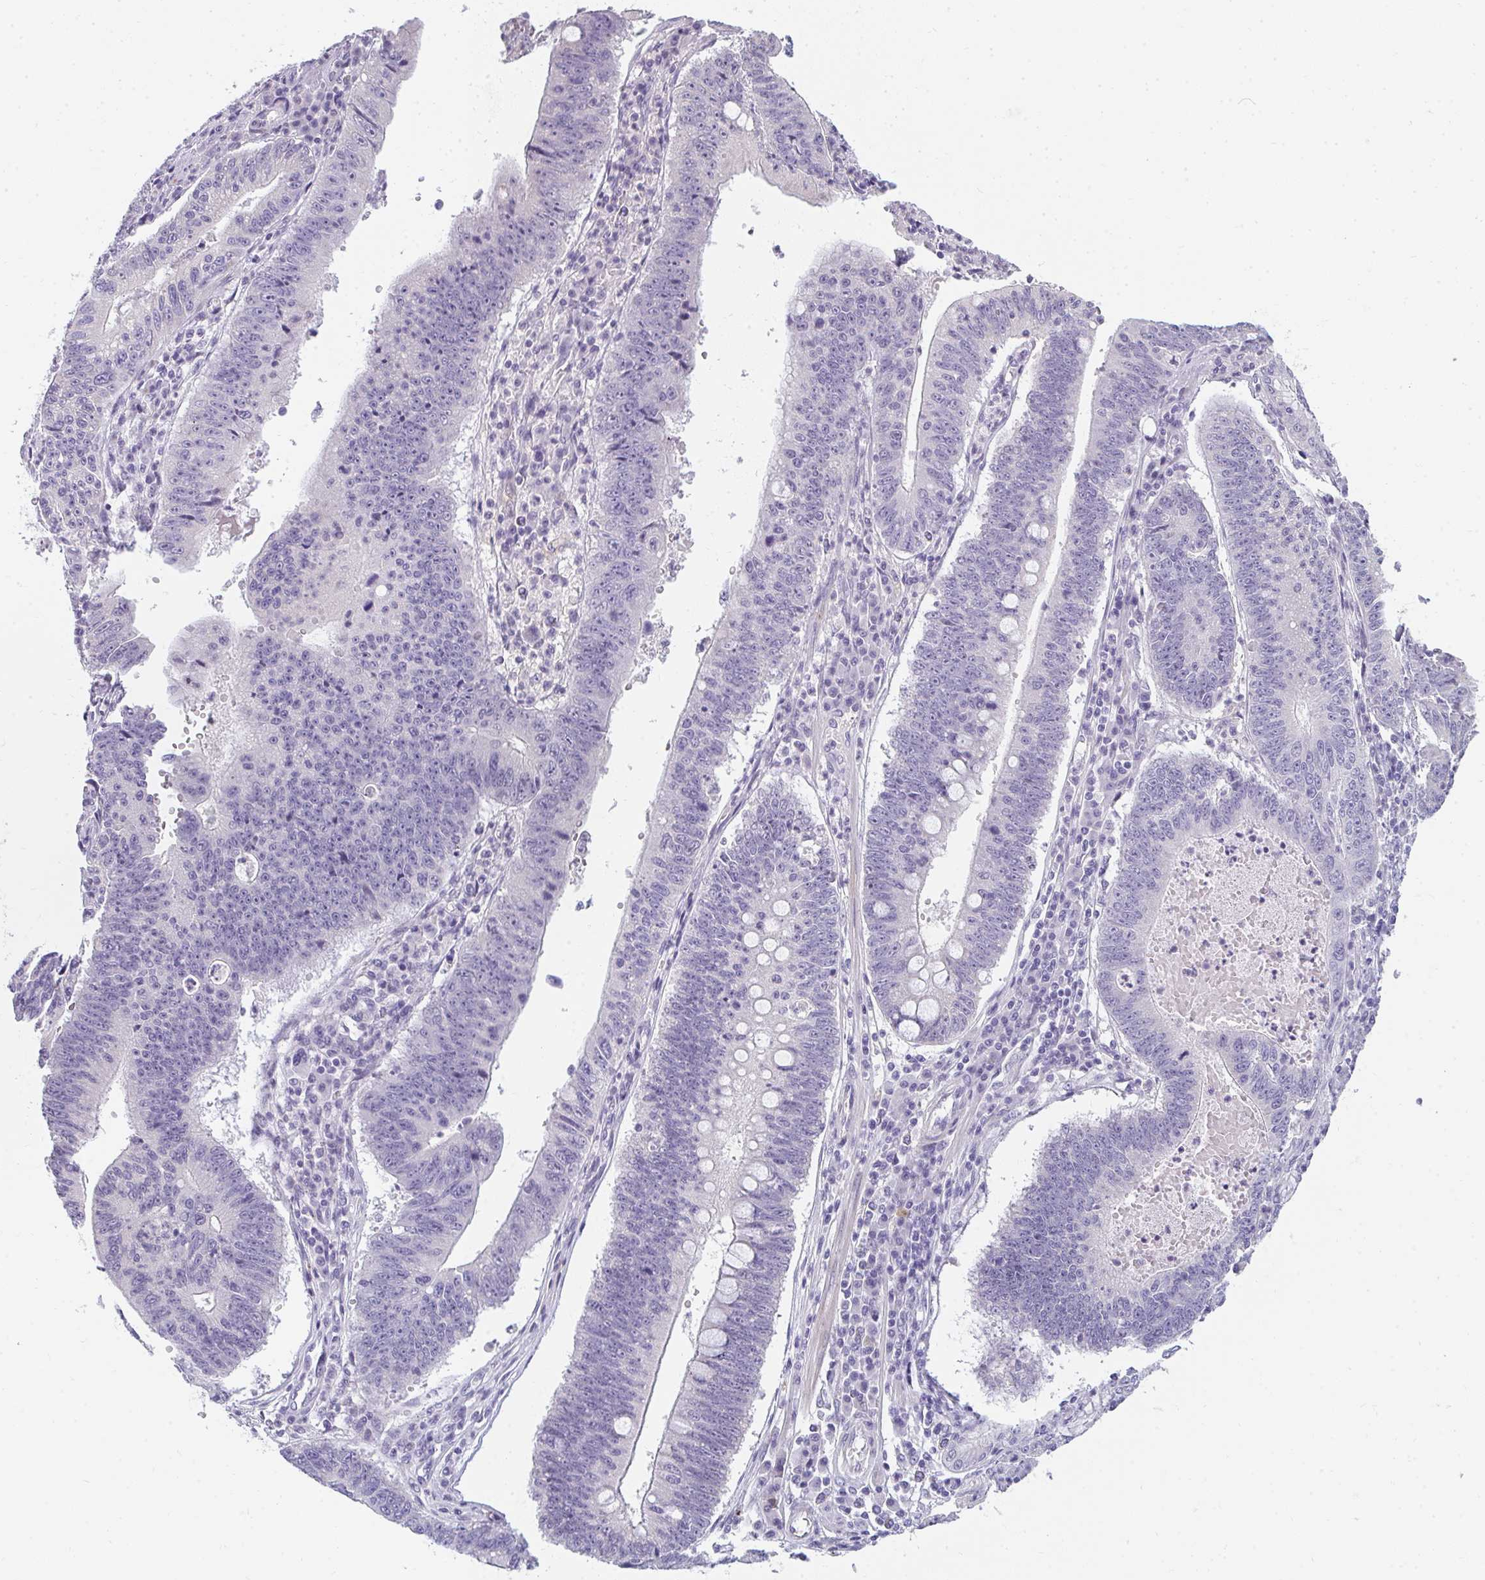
{"staining": {"intensity": "negative", "quantity": "none", "location": "none"}, "tissue": "stomach cancer", "cell_type": "Tumor cells", "image_type": "cancer", "snomed": [{"axis": "morphology", "description": "Adenocarcinoma, NOS"}, {"axis": "topography", "description": "Stomach"}], "caption": "An IHC photomicrograph of stomach cancer (adenocarcinoma) is shown. There is no staining in tumor cells of stomach cancer (adenocarcinoma).", "gene": "PPP1R3G", "patient": {"sex": "male", "age": 59}}